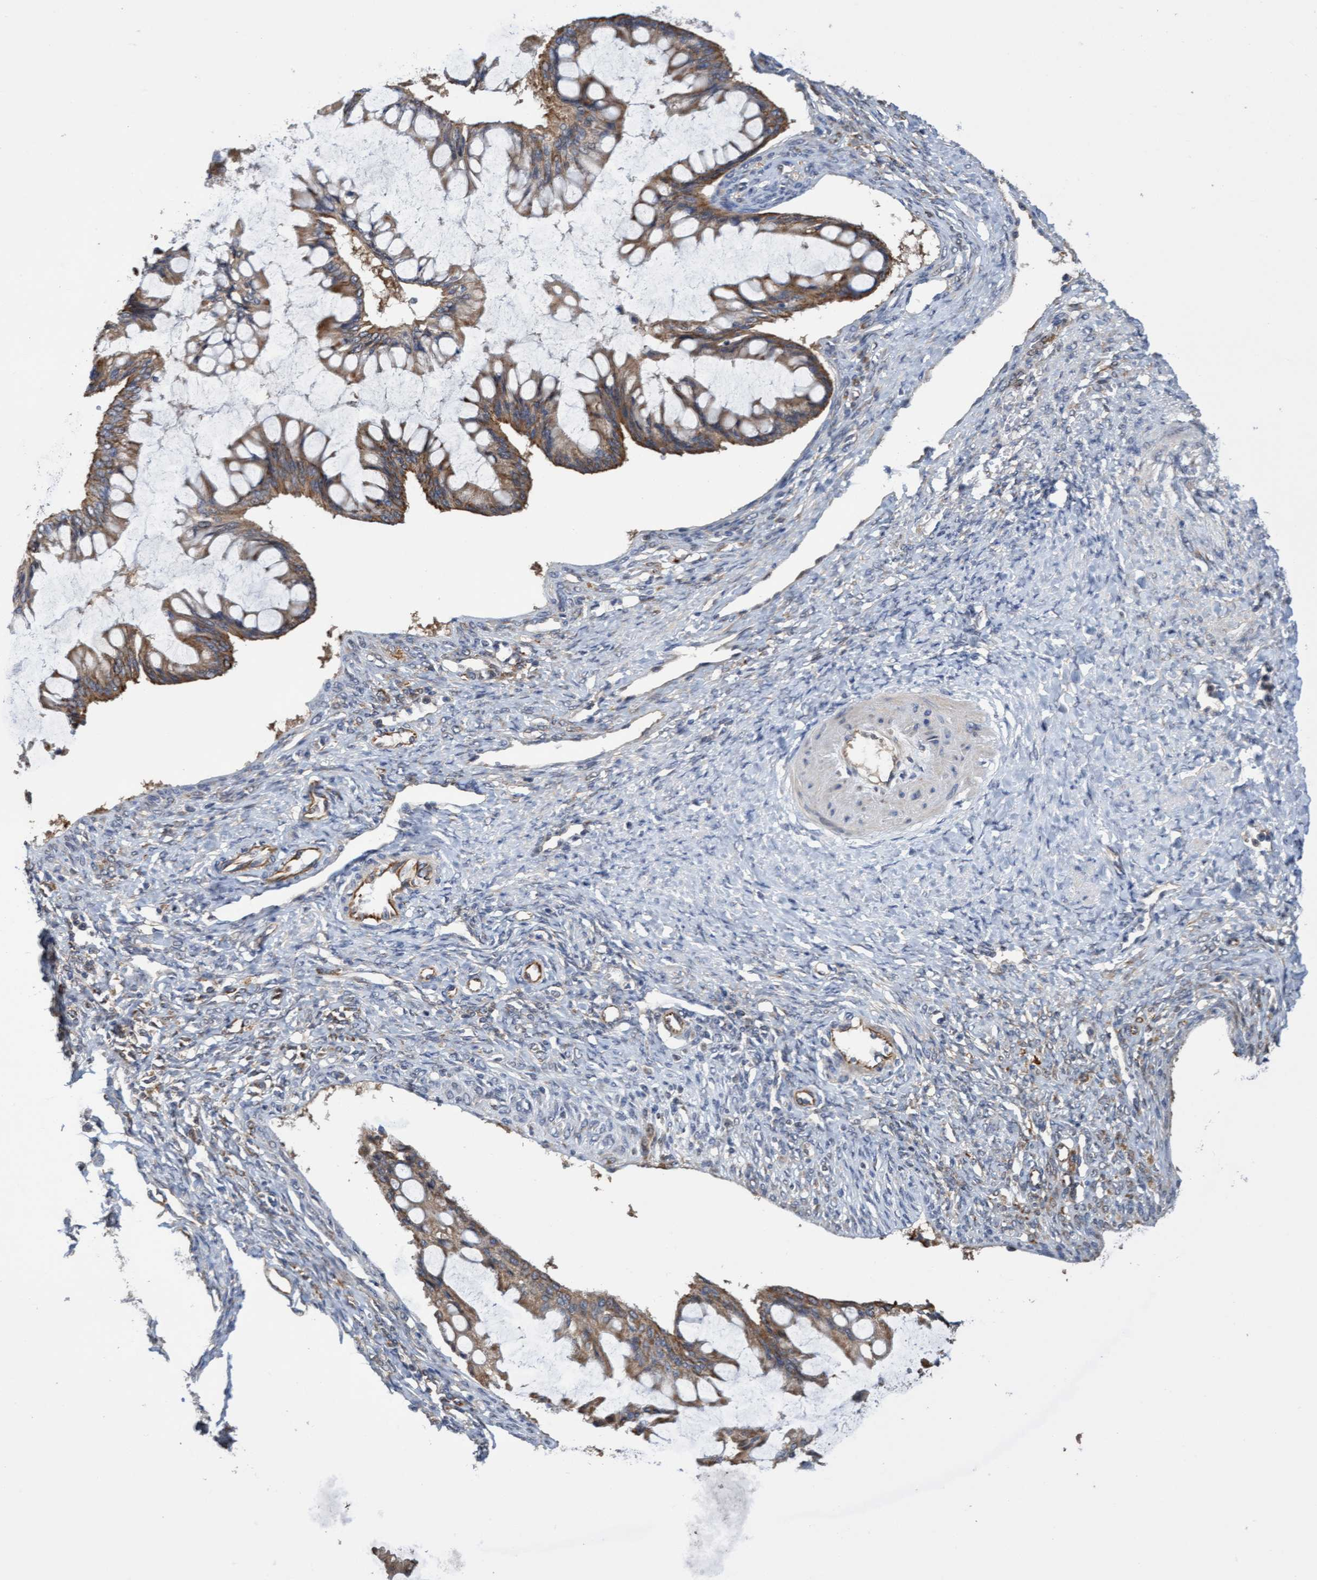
{"staining": {"intensity": "moderate", "quantity": ">75%", "location": "cytoplasmic/membranous"}, "tissue": "ovarian cancer", "cell_type": "Tumor cells", "image_type": "cancer", "snomed": [{"axis": "morphology", "description": "Cystadenocarcinoma, mucinous, NOS"}, {"axis": "topography", "description": "Ovary"}], "caption": "A photomicrograph of human ovarian cancer stained for a protein reveals moderate cytoplasmic/membranous brown staining in tumor cells.", "gene": "ITFG1", "patient": {"sex": "female", "age": 73}}